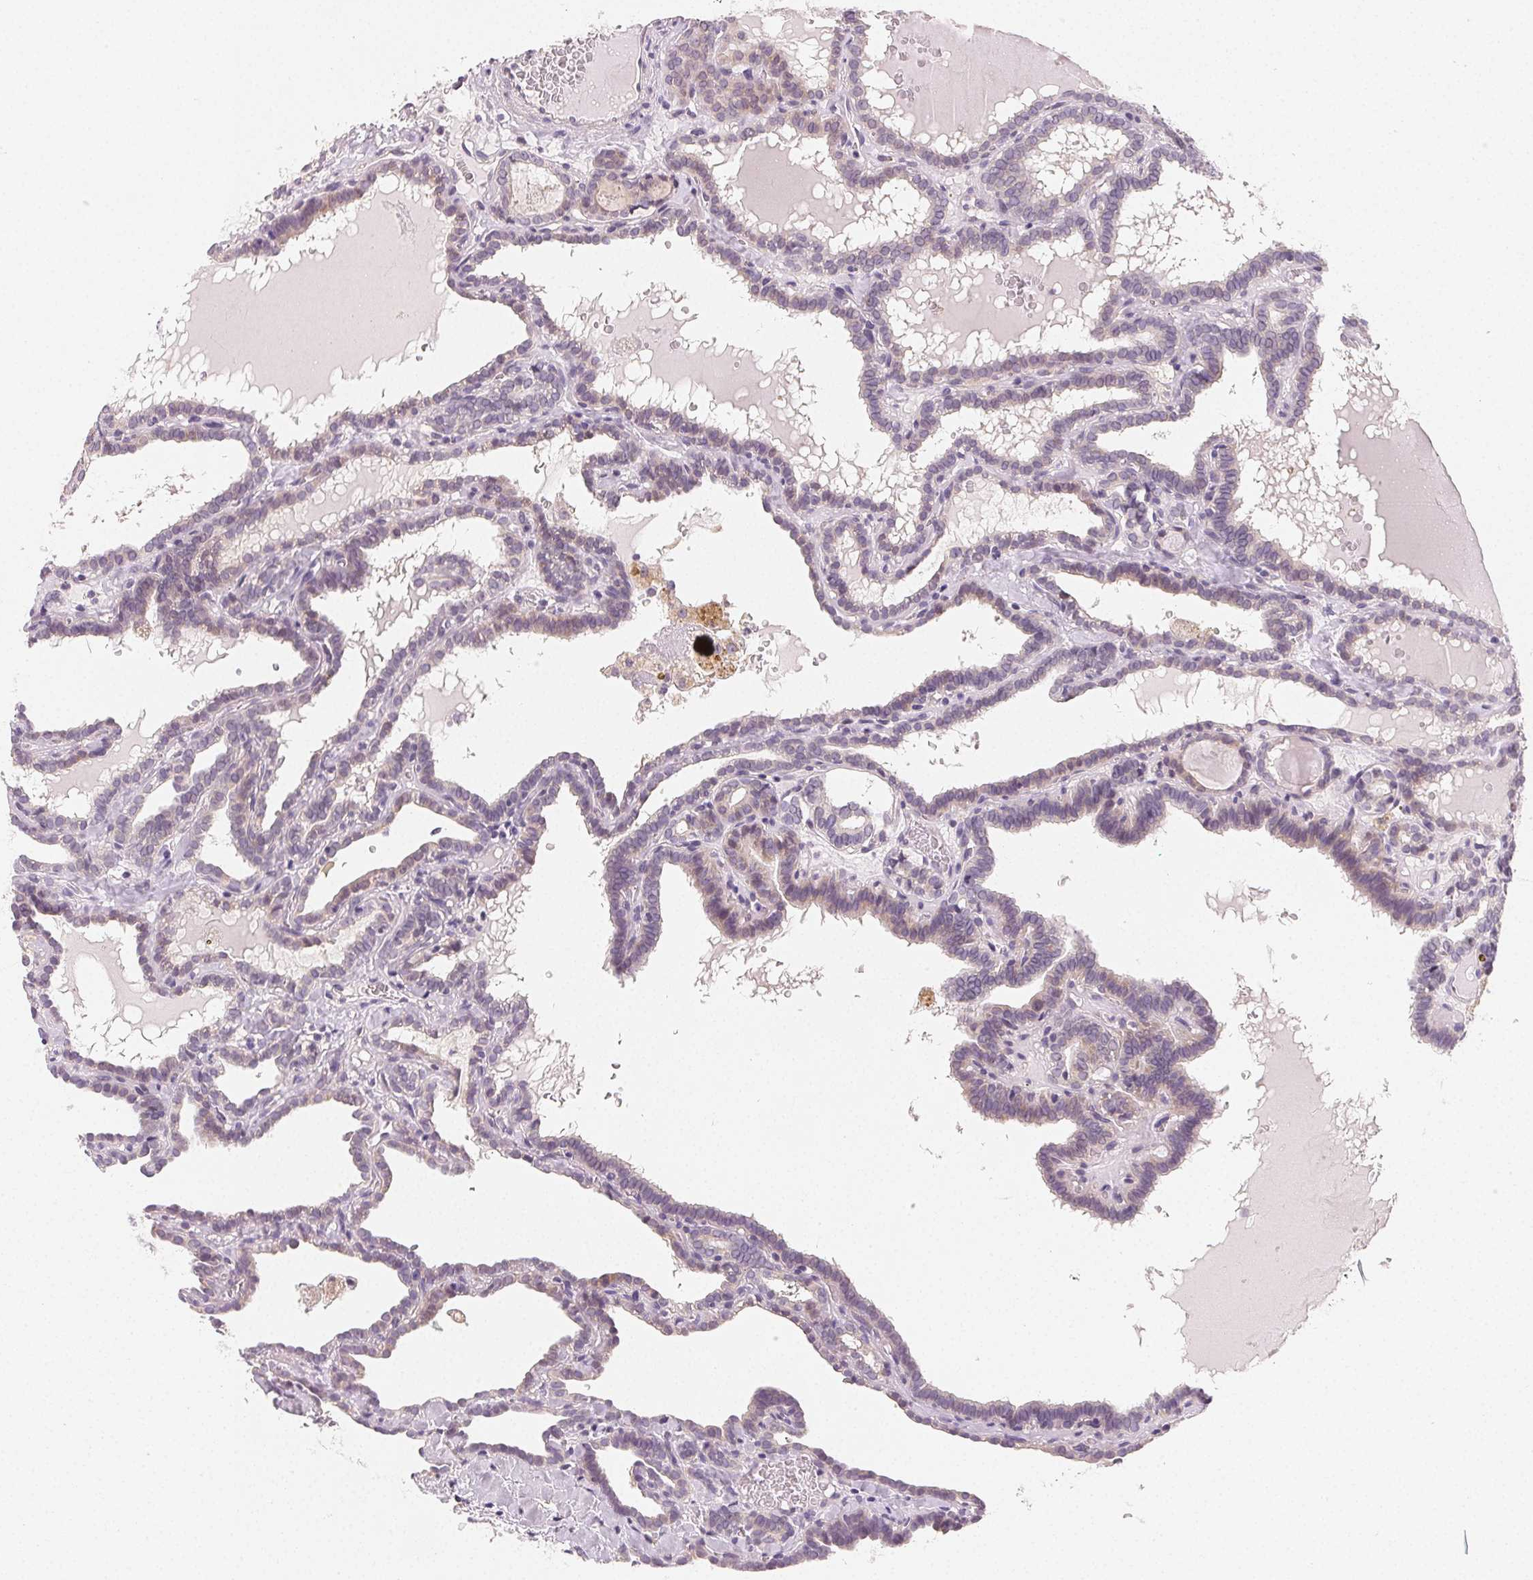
{"staining": {"intensity": "negative", "quantity": "none", "location": "none"}, "tissue": "thyroid cancer", "cell_type": "Tumor cells", "image_type": "cancer", "snomed": [{"axis": "morphology", "description": "Papillary adenocarcinoma, NOS"}, {"axis": "topography", "description": "Thyroid gland"}], "caption": "Tumor cells are negative for brown protein staining in thyroid cancer.", "gene": "MYBL1", "patient": {"sex": "female", "age": 39}}